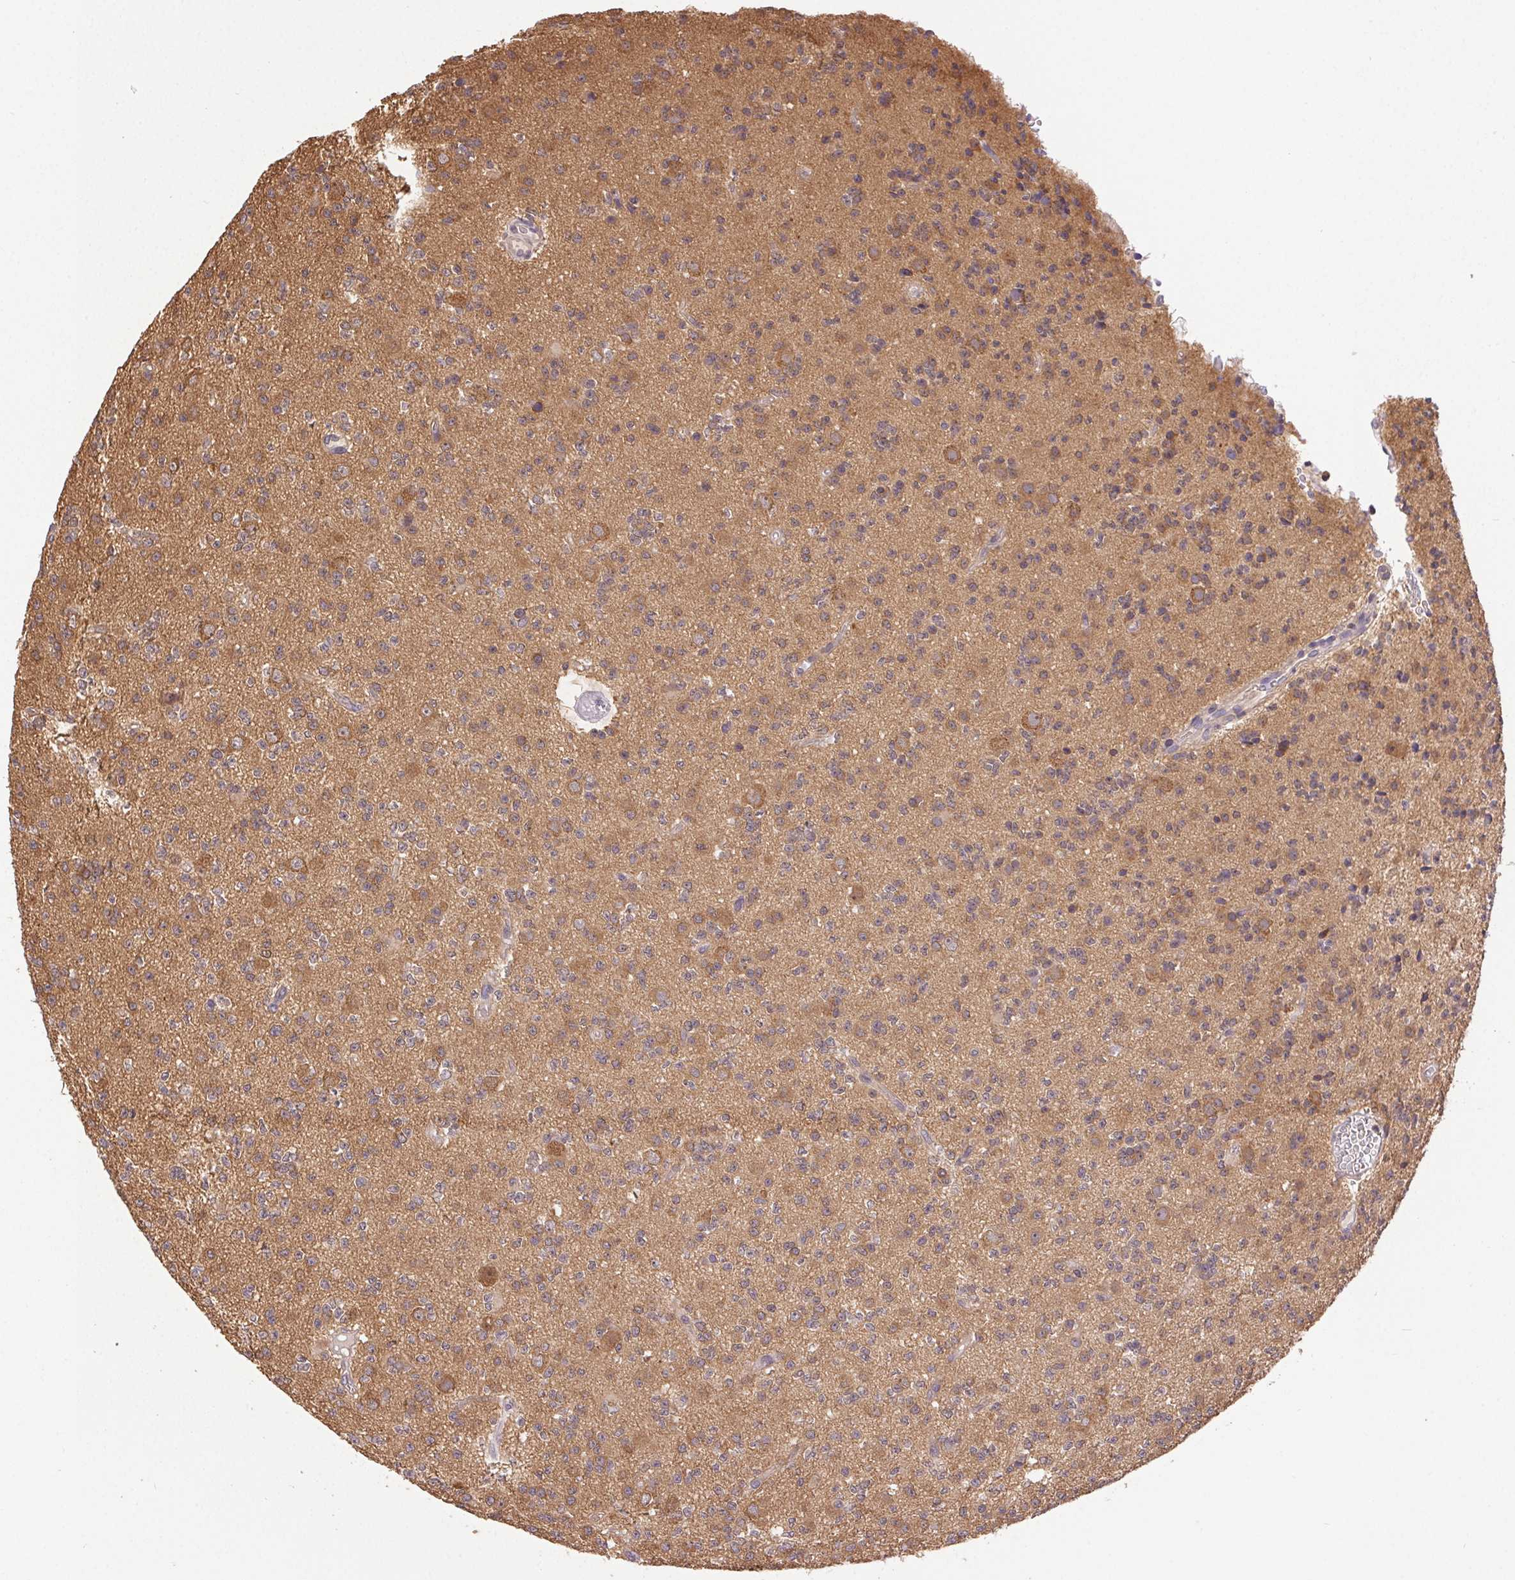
{"staining": {"intensity": "weak", "quantity": ">75%", "location": "cytoplasmic/membranous"}, "tissue": "glioma", "cell_type": "Tumor cells", "image_type": "cancer", "snomed": [{"axis": "morphology", "description": "Glioma, malignant, High grade"}, {"axis": "topography", "description": "Brain"}], "caption": "Glioma stained with DAB (3,3'-diaminobenzidine) immunohistochemistry shows low levels of weak cytoplasmic/membranous expression in approximately >75% of tumor cells.", "gene": "GDI2", "patient": {"sex": "male", "age": 36}}